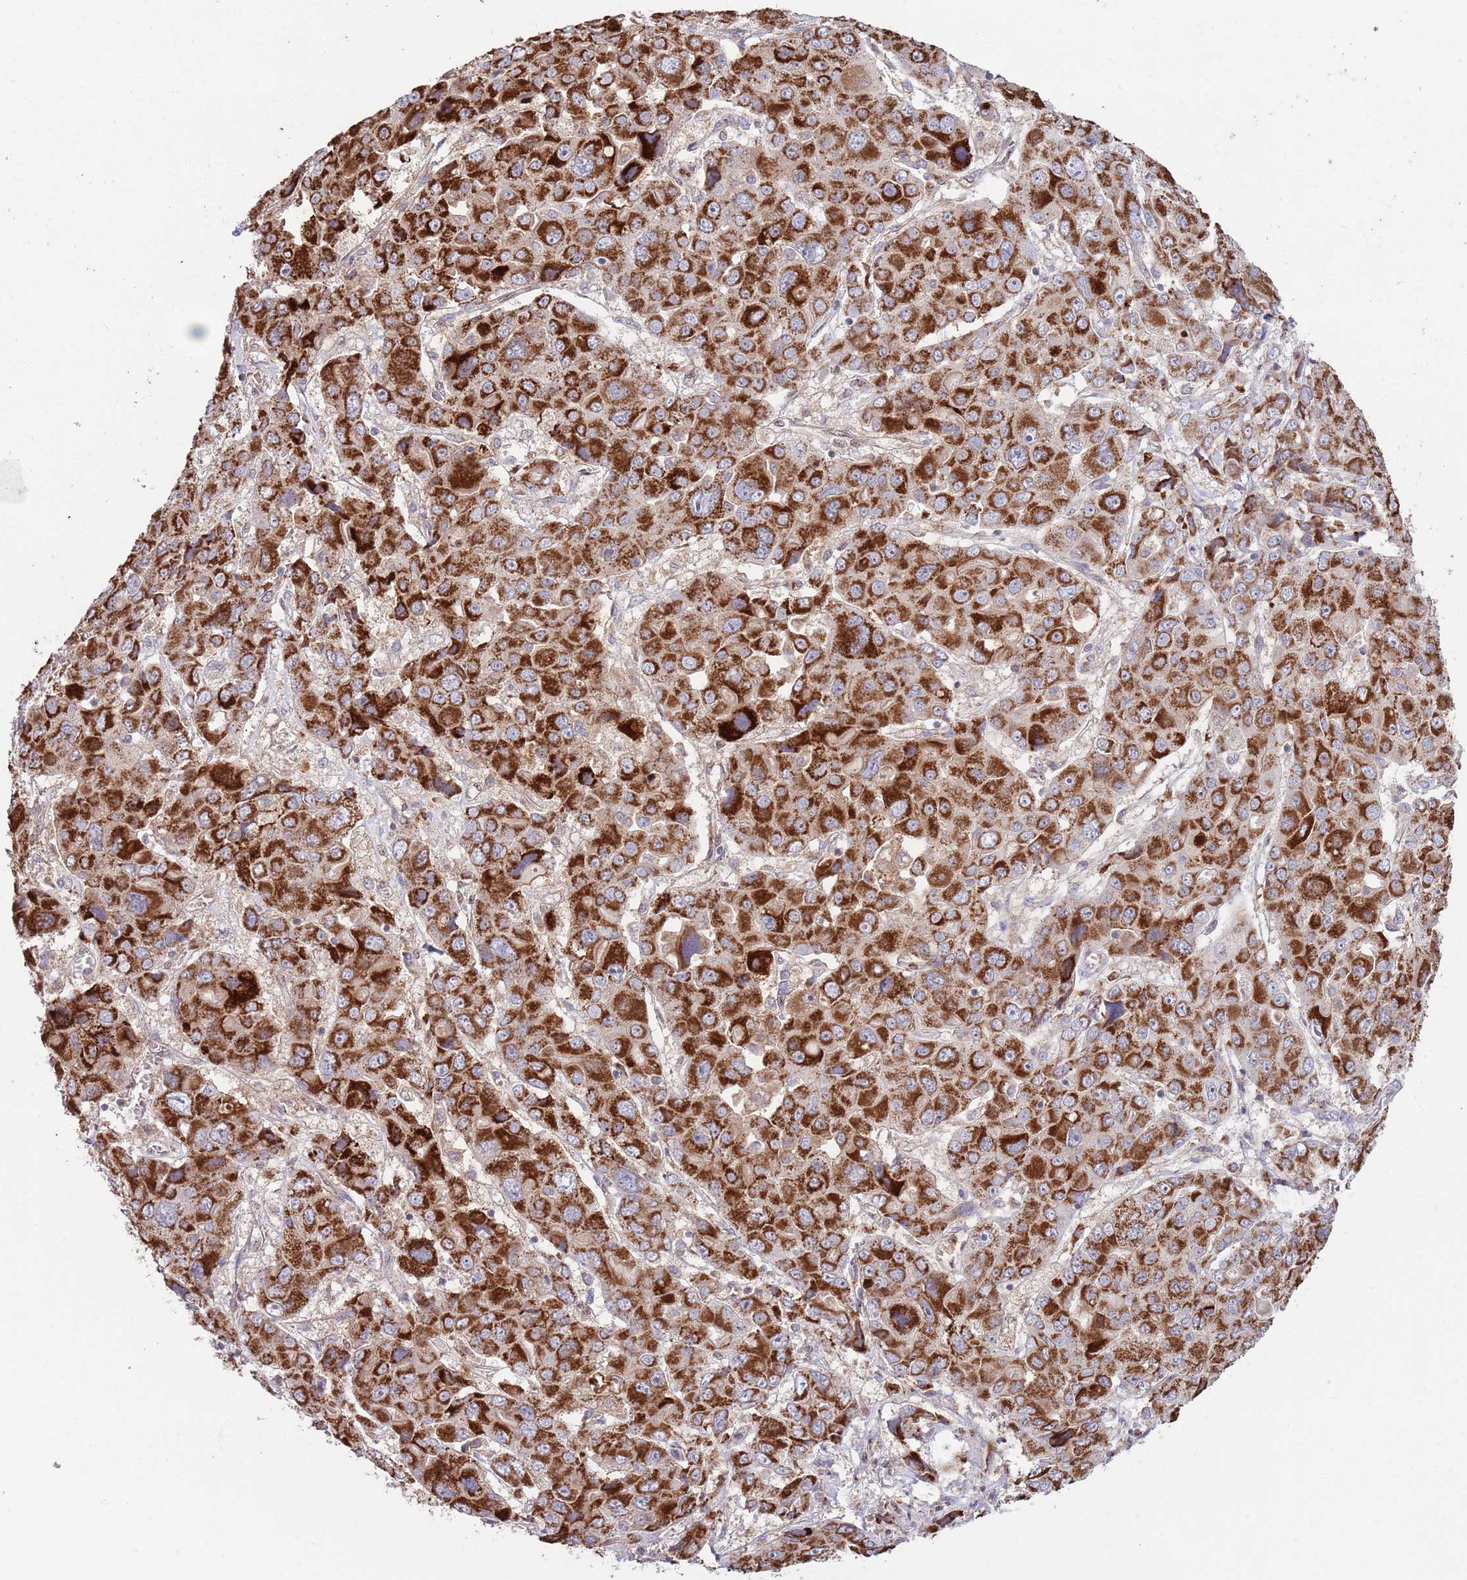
{"staining": {"intensity": "strong", "quantity": ">75%", "location": "cytoplasmic/membranous"}, "tissue": "liver cancer", "cell_type": "Tumor cells", "image_type": "cancer", "snomed": [{"axis": "morphology", "description": "Cholangiocarcinoma"}, {"axis": "topography", "description": "Liver"}], "caption": "Tumor cells show high levels of strong cytoplasmic/membranous positivity in about >75% of cells in human liver cancer.", "gene": "DDT", "patient": {"sex": "male", "age": 67}}